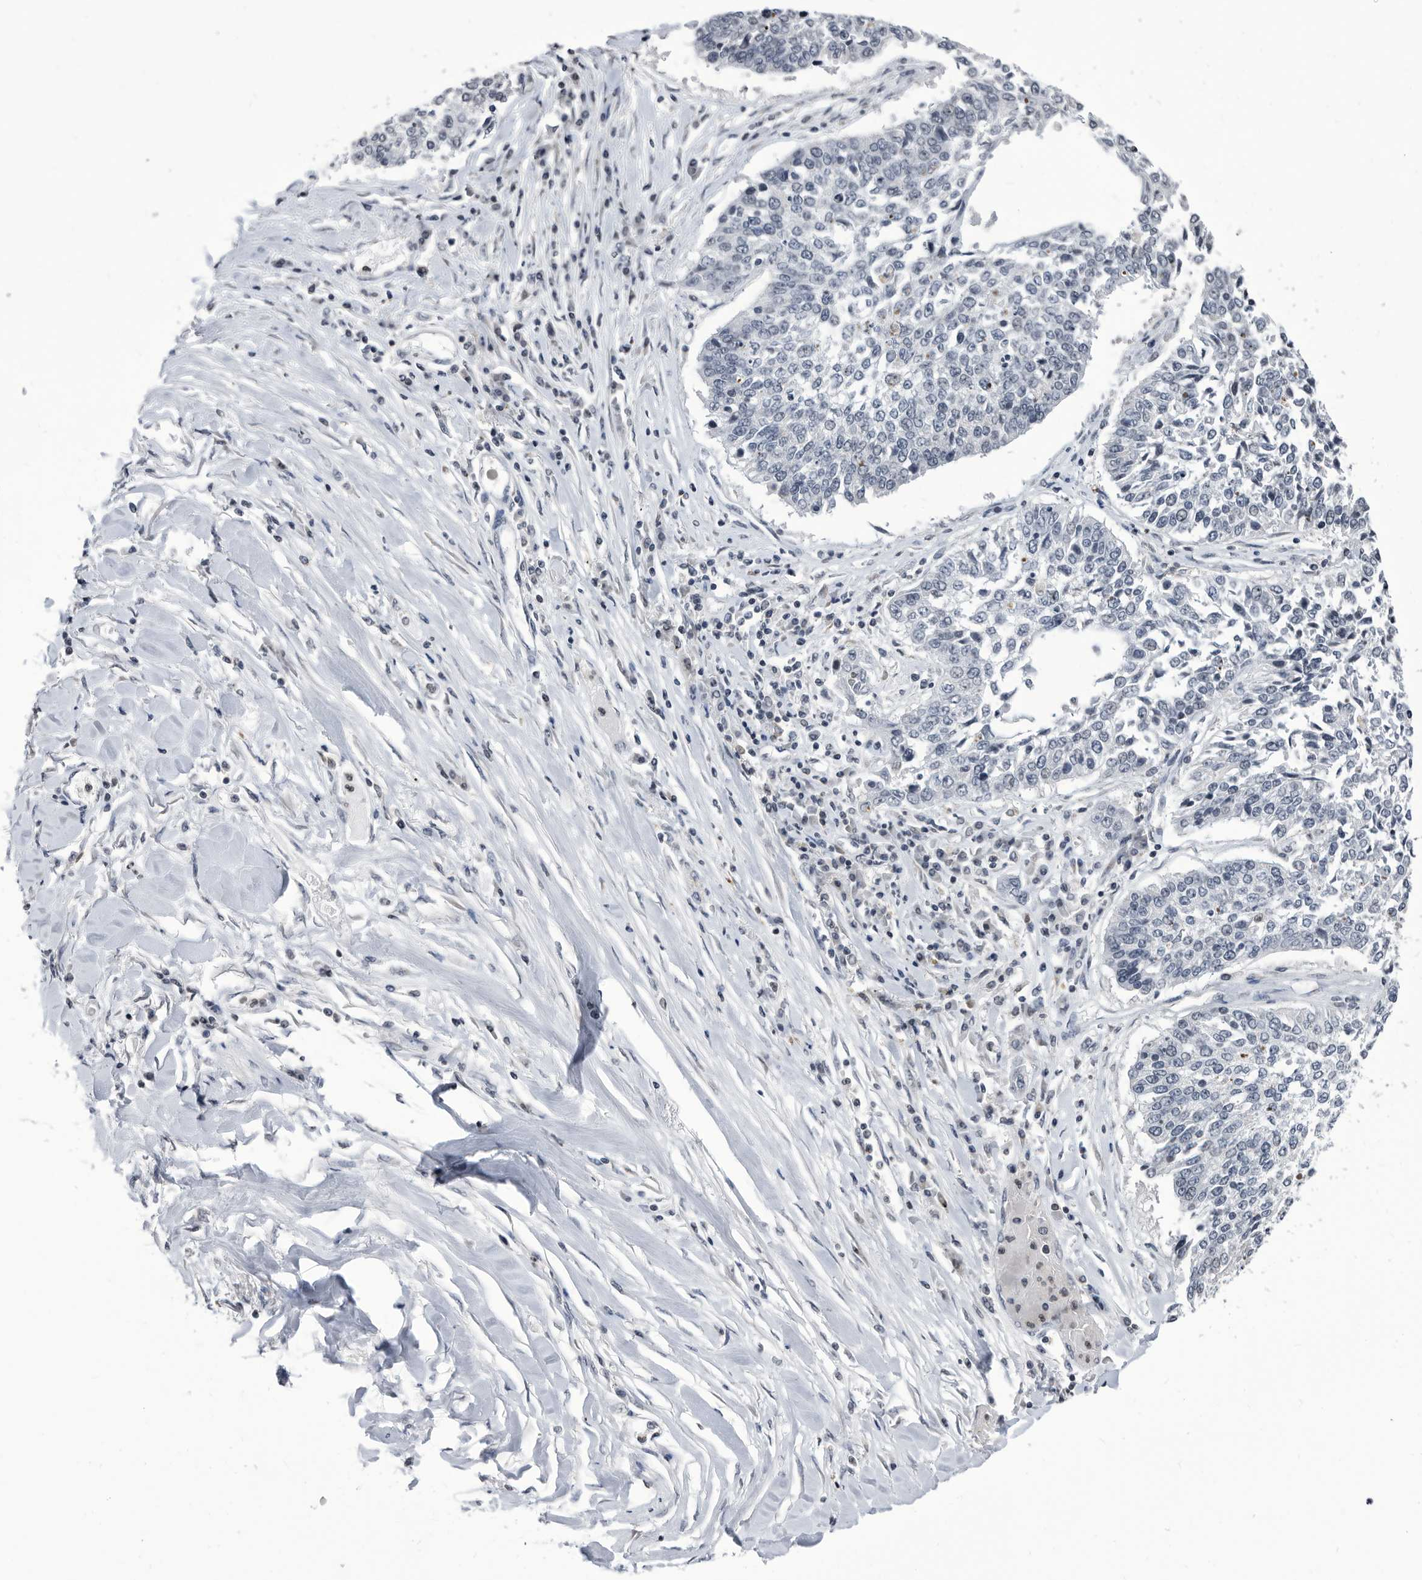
{"staining": {"intensity": "negative", "quantity": "none", "location": "none"}, "tissue": "lung cancer", "cell_type": "Tumor cells", "image_type": "cancer", "snomed": [{"axis": "morphology", "description": "Normal tissue, NOS"}, {"axis": "morphology", "description": "Squamous cell carcinoma, NOS"}, {"axis": "topography", "description": "Cartilage tissue"}, {"axis": "topography", "description": "Lung"}, {"axis": "topography", "description": "Peripheral nerve tissue"}], "caption": "DAB (3,3'-diaminobenzidine) immunohistochemical staining of lung squamous cell carcinoma reveals no significant positivity in tumor cells.", "gene": "TSTD1", "patient": {"sex": "female", "age": 49}}